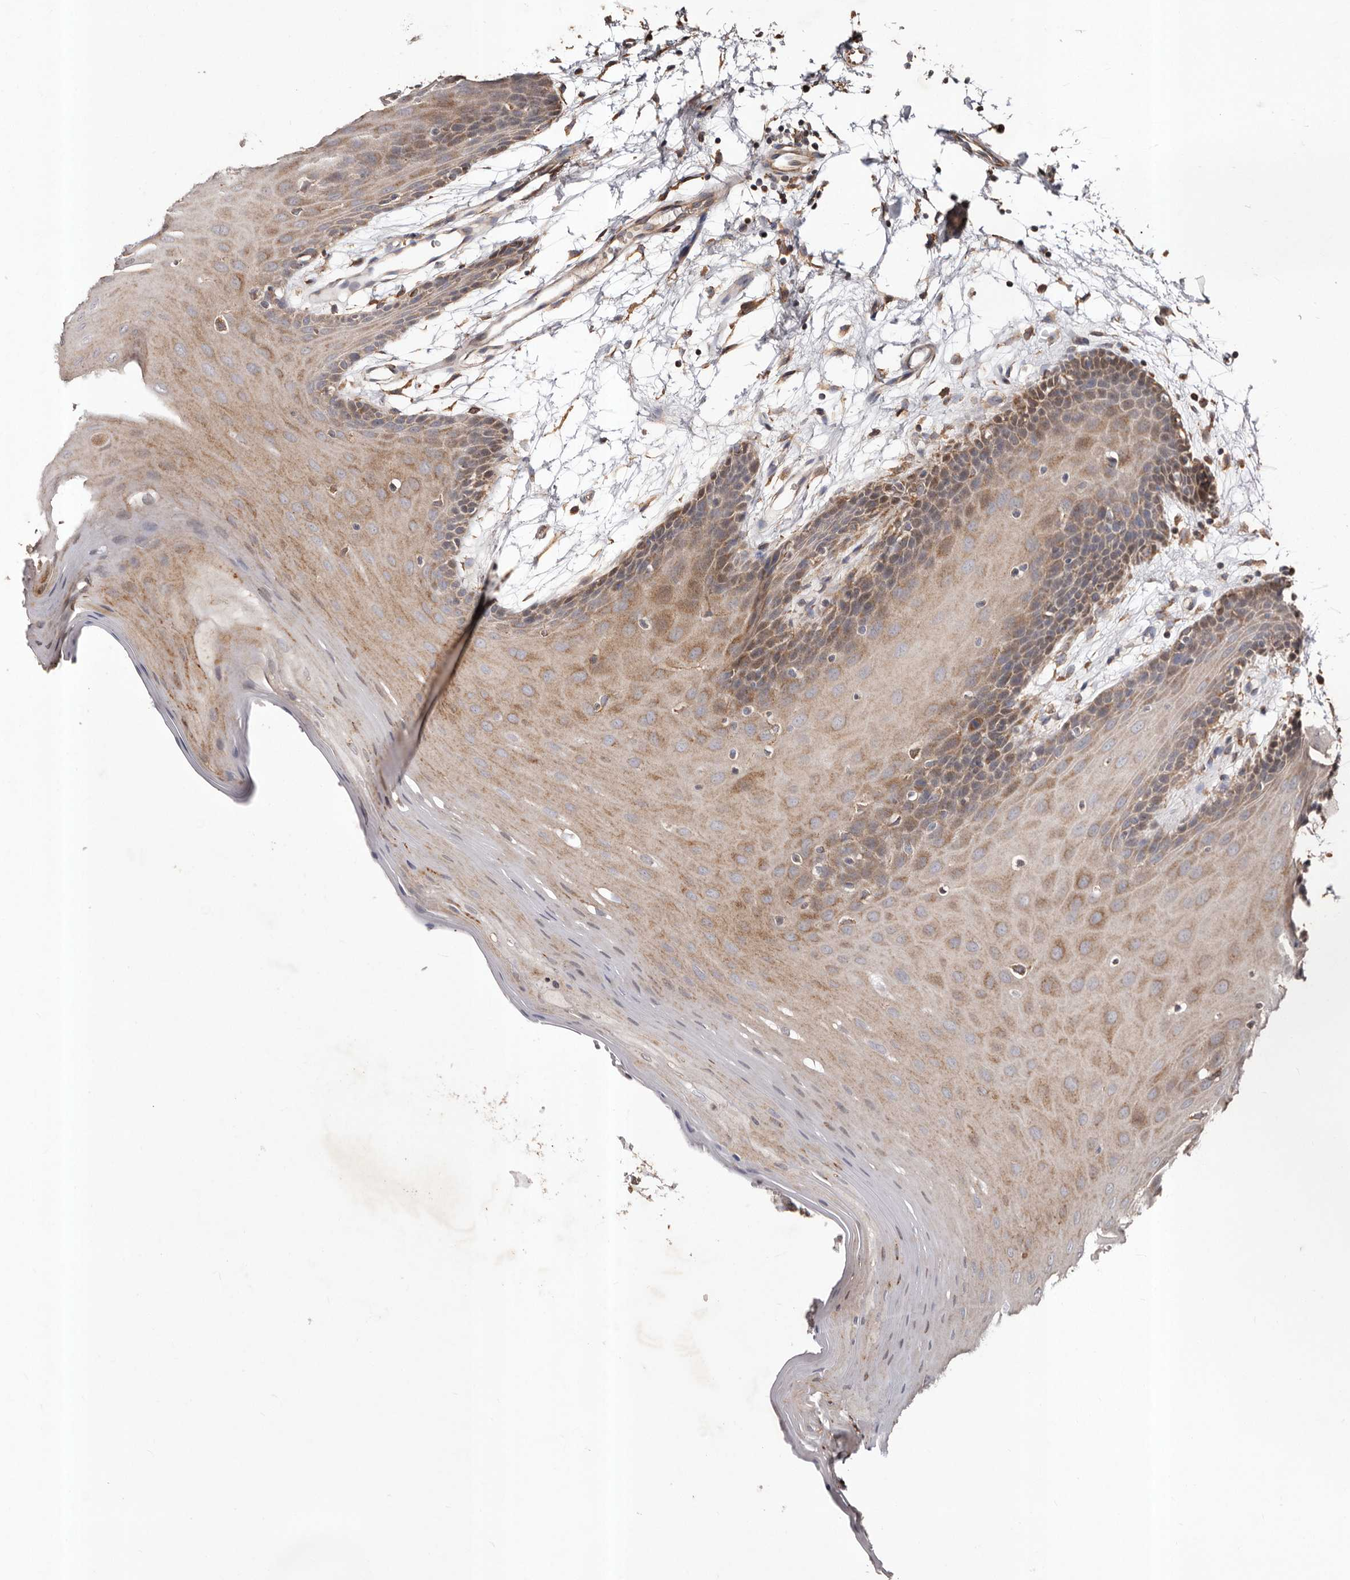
{"staining": {"intensity": "moderate", "quantity": "25%-75%", "location": "cytoplasmic/membranous"}, "tissue": "oral mucosa", "cell_type": "Squamous epithelial cells", "image_type": "normal", "snomed": [{"axis": "morphology", "description": "Normal tissue, NOS"}, {"axis": "morphology", "description": "Squamous cell carcinoma, NOS"}, {"axis": "topography", "description": "Skeletal muscle"}, {"axis": "topography", "description": "Oral tissue"}, {"axis": "topography", "description": "Salivary gland"}, {"axis": "topography", "description": "Head-Neck"}], "caption": "The immunohistochemical stain labels moderate cytoplasmic/membranous positivity in squamous epithelial cells of normal oral mucosa. Using DAB (3,3'-diaminobenzidine) (brown) and hematoxylin (blue) stains, captured at high magnification using brightfield microscopy.", "gene": "STEAP2", "patient": {"sex": "male", "age": 54}}